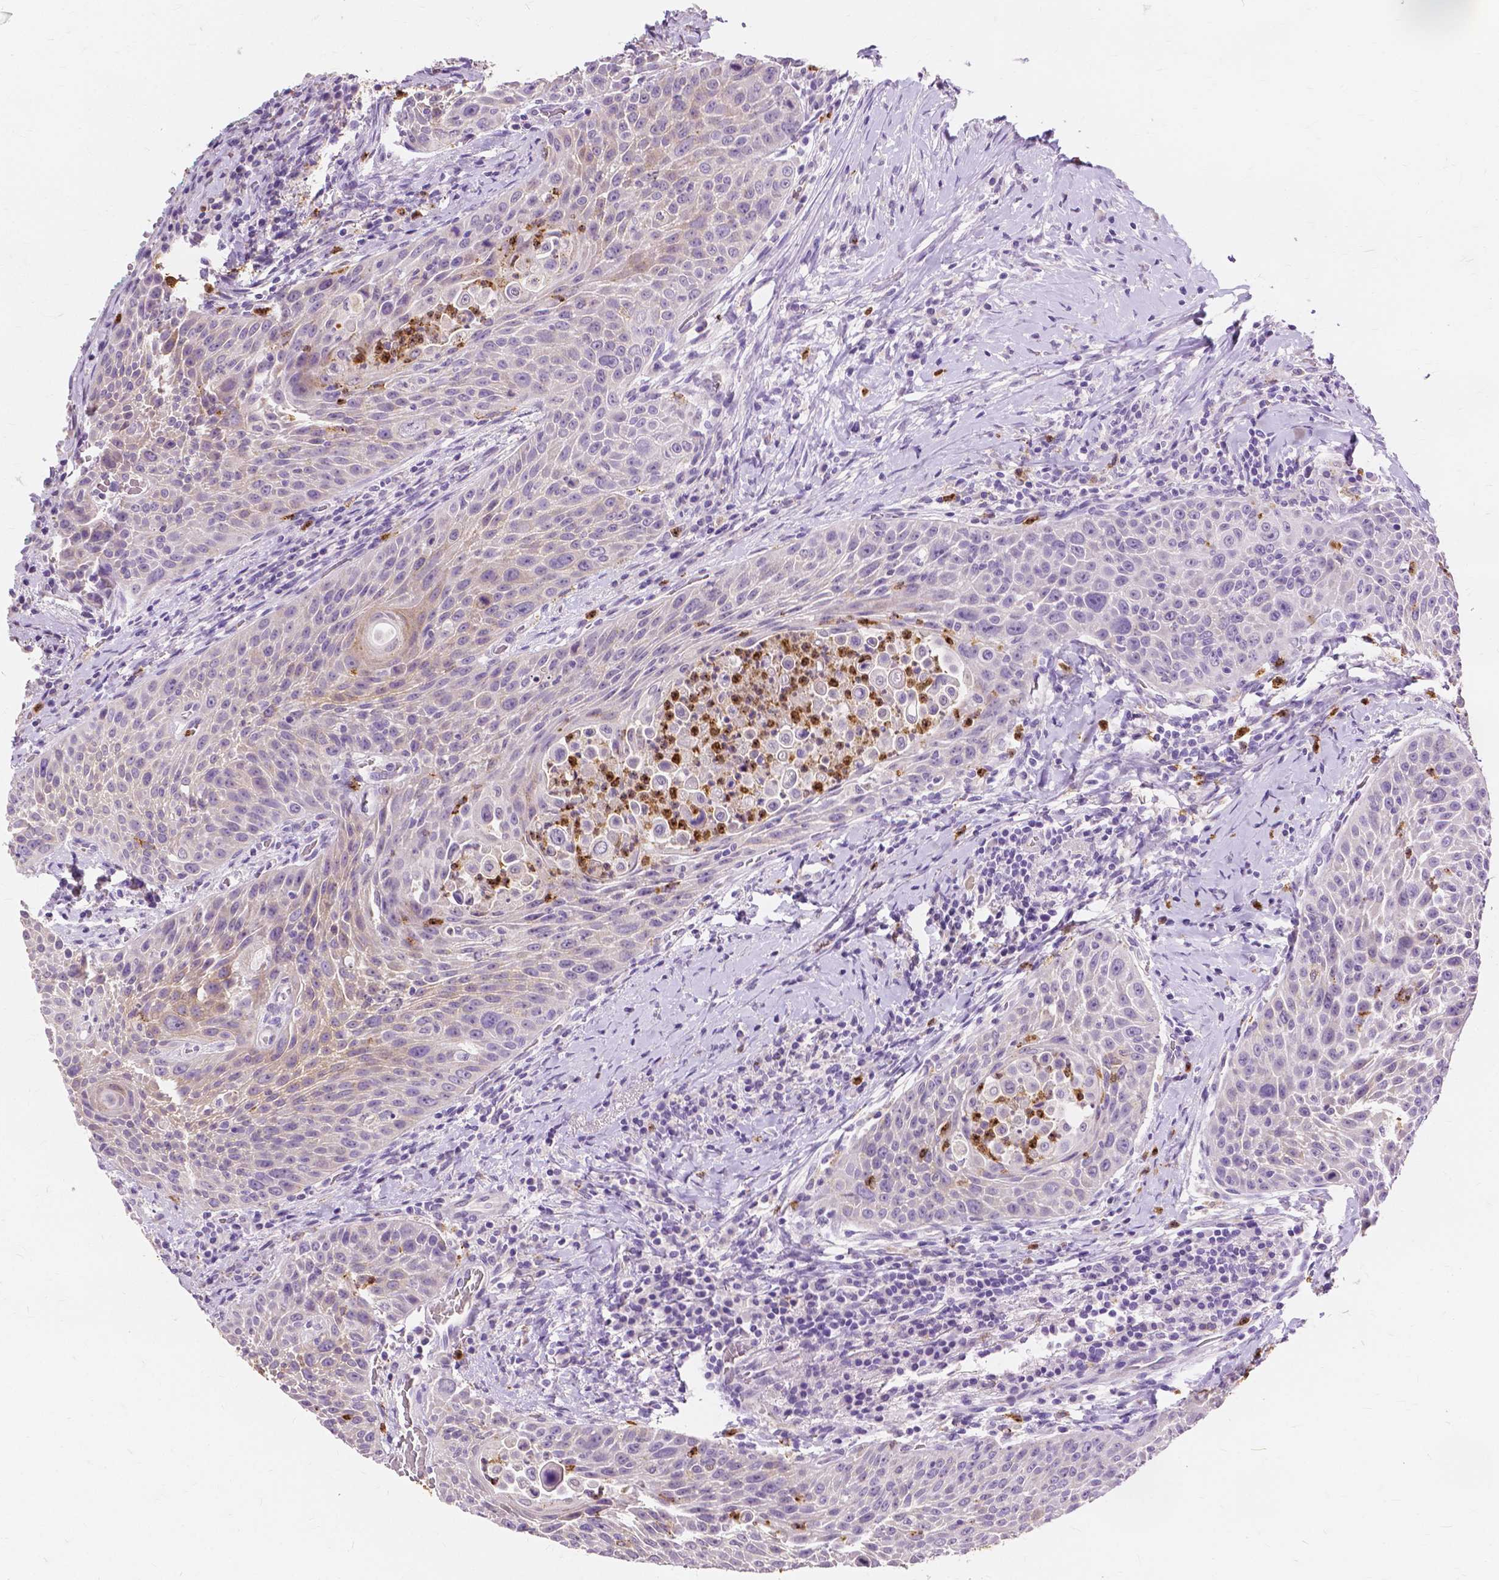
{"staining": {"intensity": "weak", "quantity": "<25%", "location": "cytoplasmic/membranous"}, "tissue": "head and neck cancer", "cell_type": "Tumor cells", "image_type": "cancer", "snomed": [{"axis": "morphology", "description": "Squamous cell carcinoma, NOS"}, {"axis": "topography", "description": "Head-Neck"}], "caption": "There is no significant expression in tumor cells of squamous cell carcinoma (head and neck).", "gene": "CXCR2", "patient": {"sex": "male", "age": 69}}